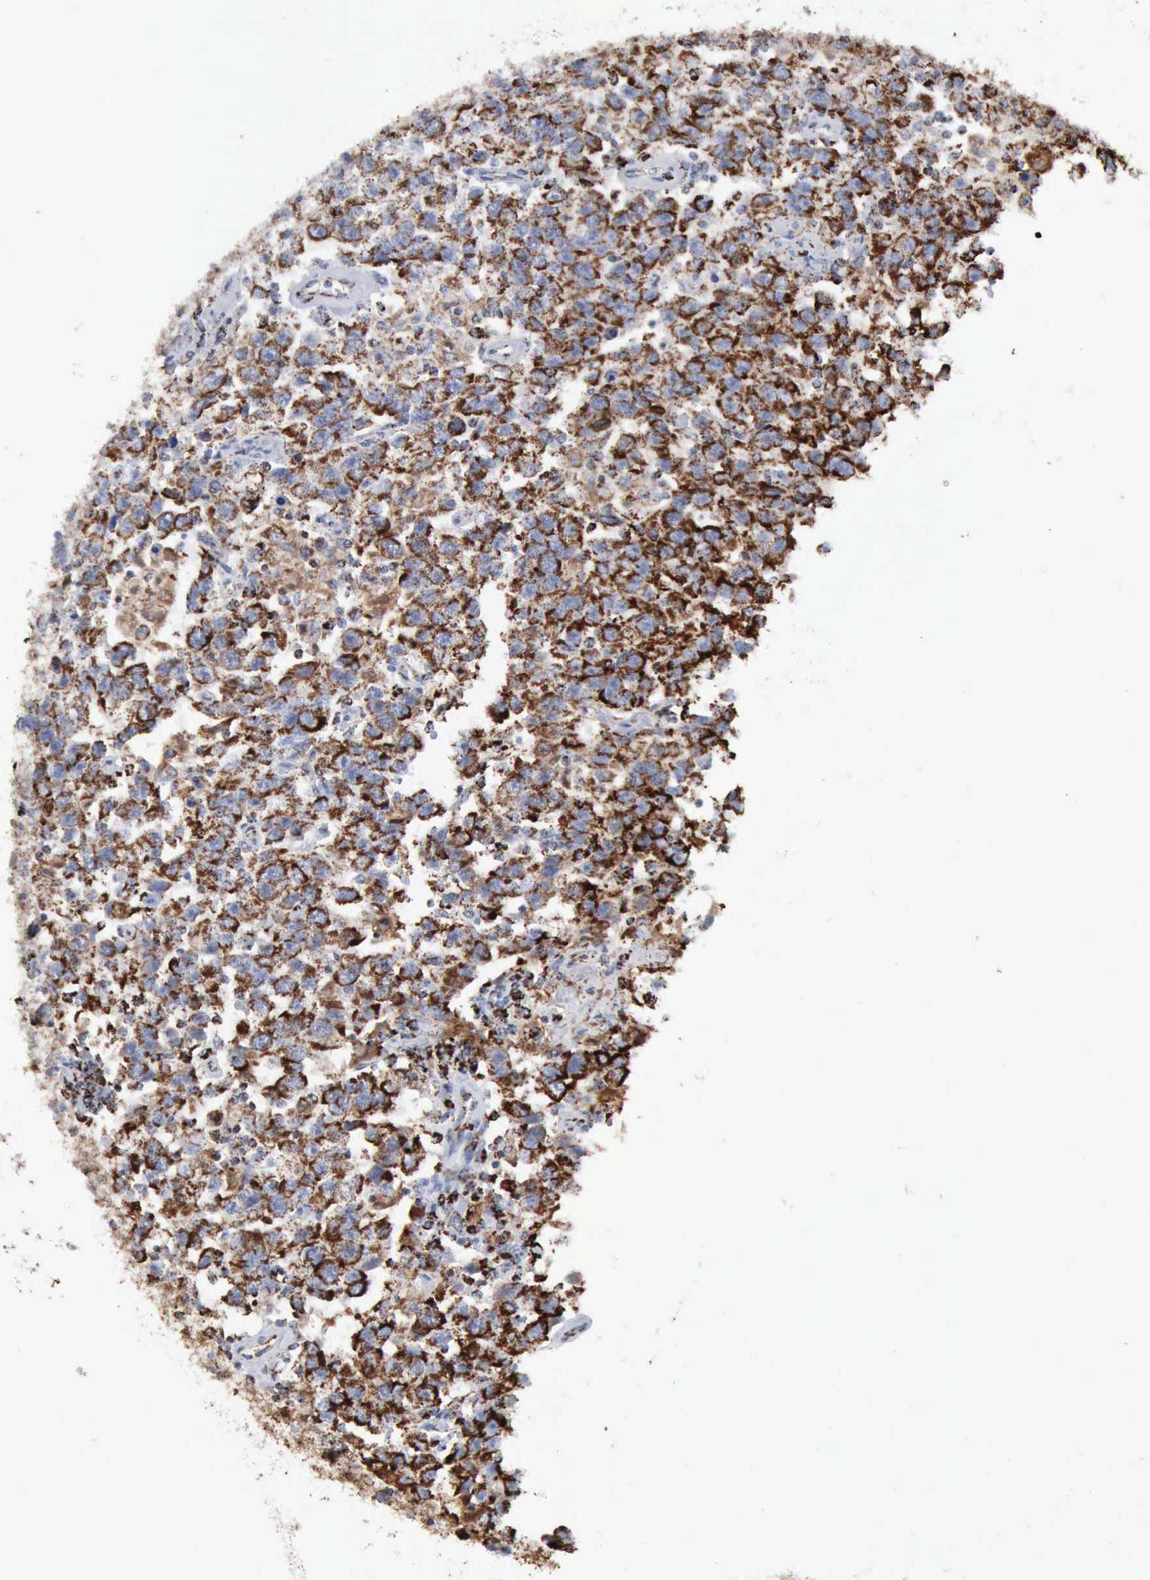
{"staining": {"intensity": "strong", "quantity": ">75%", "location": "cytoplasmic/membranous"}, "tissue": "testis cancer", "cell_type": "Tumor cells", "image_type": "cancer", "snomed": [{"axis": "morphology", "description": "Seminoma, NOS"}, {"axis": "topography", "description": "Testis"}], "caption": "A histopathology image of testis cancer (seminoma) stained for a protein exhibits strong cytoplasmic/membranous brown staining in tumor cells.", "gene": "ACO2", "patient": {"sex": "male", "age": 41}}